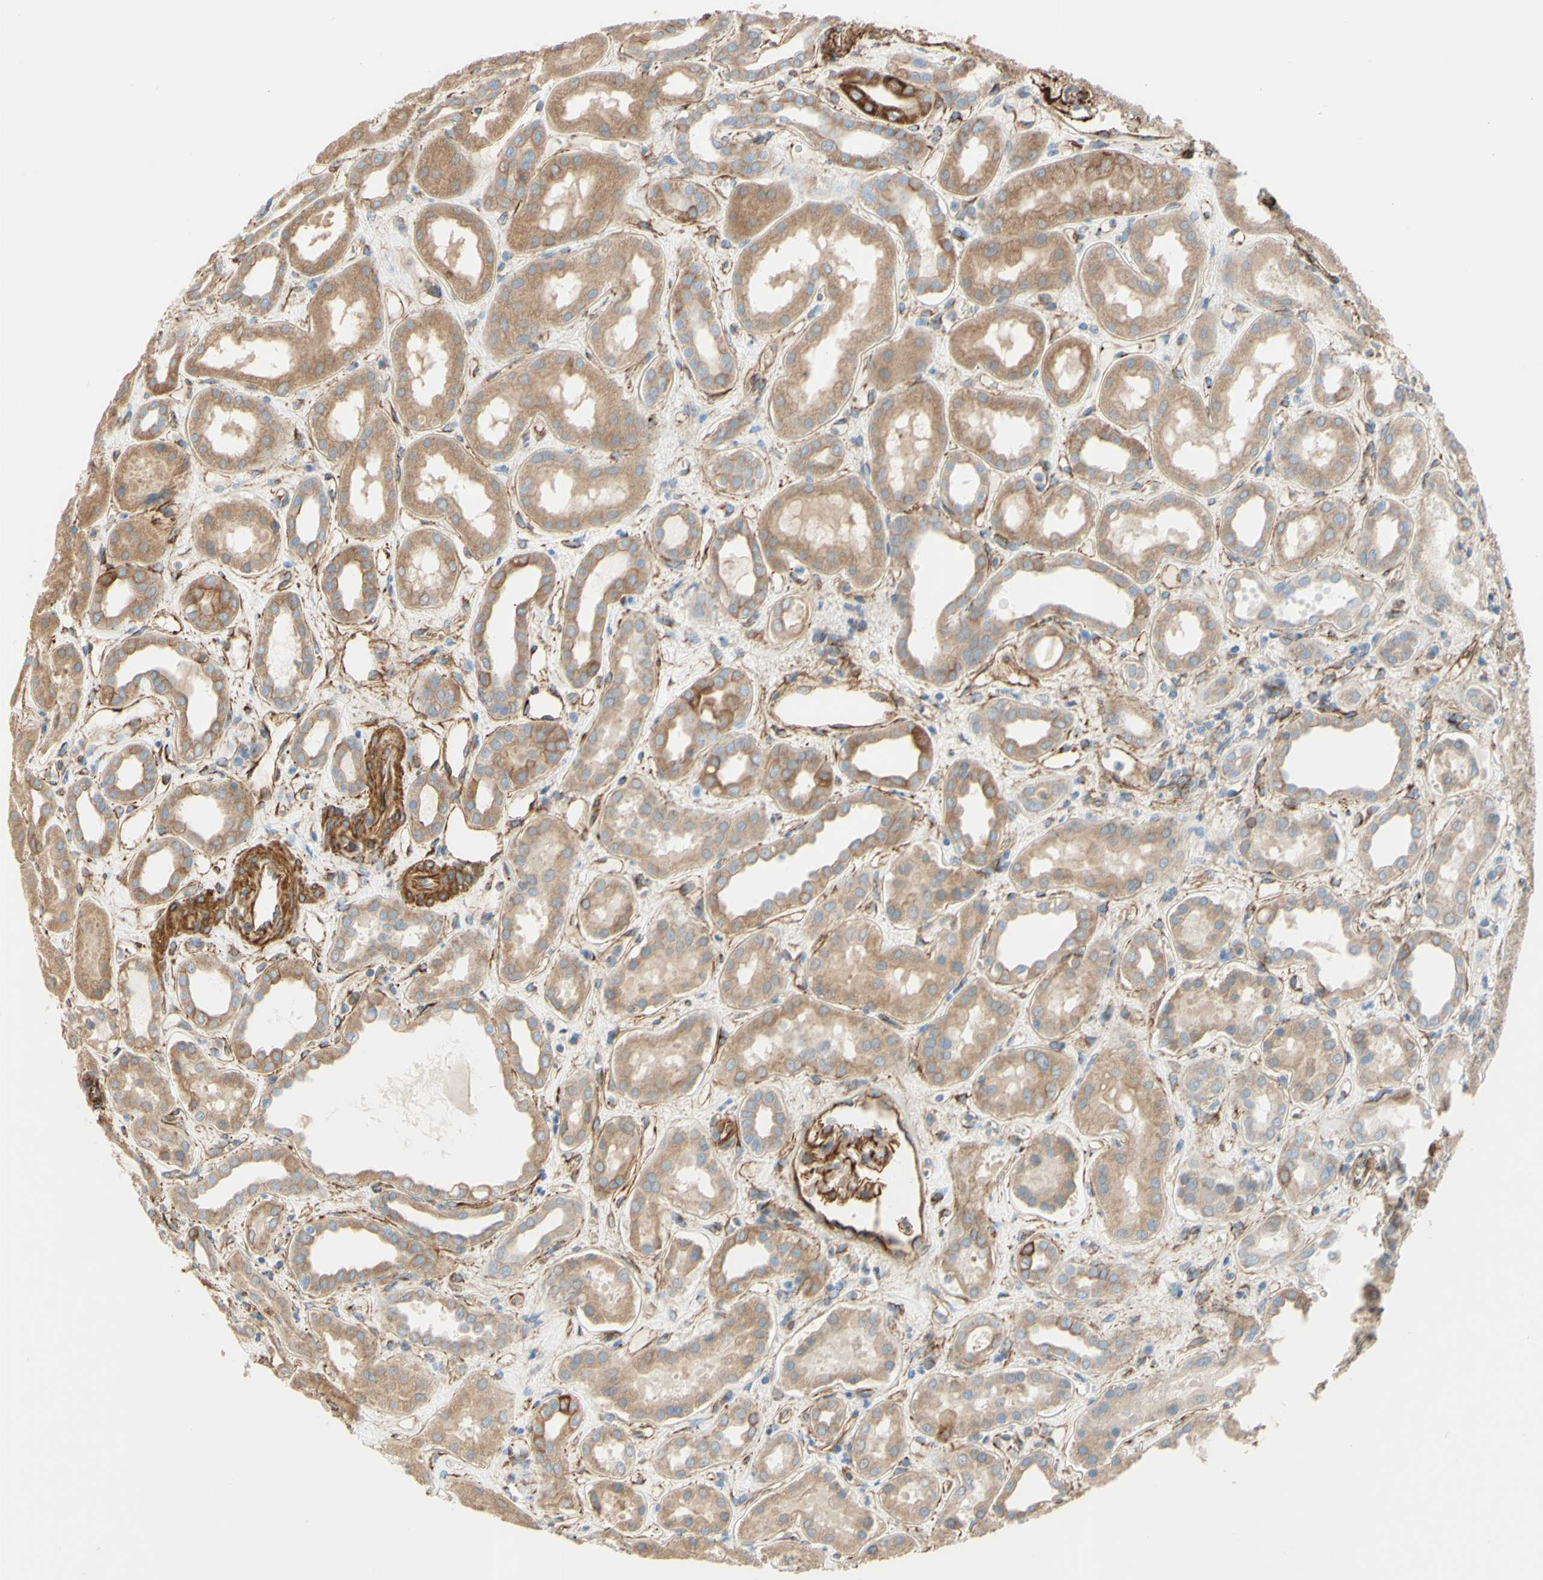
{"staining": {"intensity": "strong", "quantity": "<25%", "location": "cytoplasmic/membranous"}, "tissue": "kidney", "cell_type": "Cells in glomeruli", "image_type": "normal", "snomed": [{"axis": "morphology", "description": "Normal tissue, NOS"}, {"axis": "topography", "description": "Kidney"}], "caption": "There is medium levels of strong cytoplasmic/membranous staining in cells in glomeruli of unremarkable kidney, as demonstrated by immunohistochemical staining (brown color).", "gene": "ENDOD1", "patient": {"sex": "male", "age": 59}}